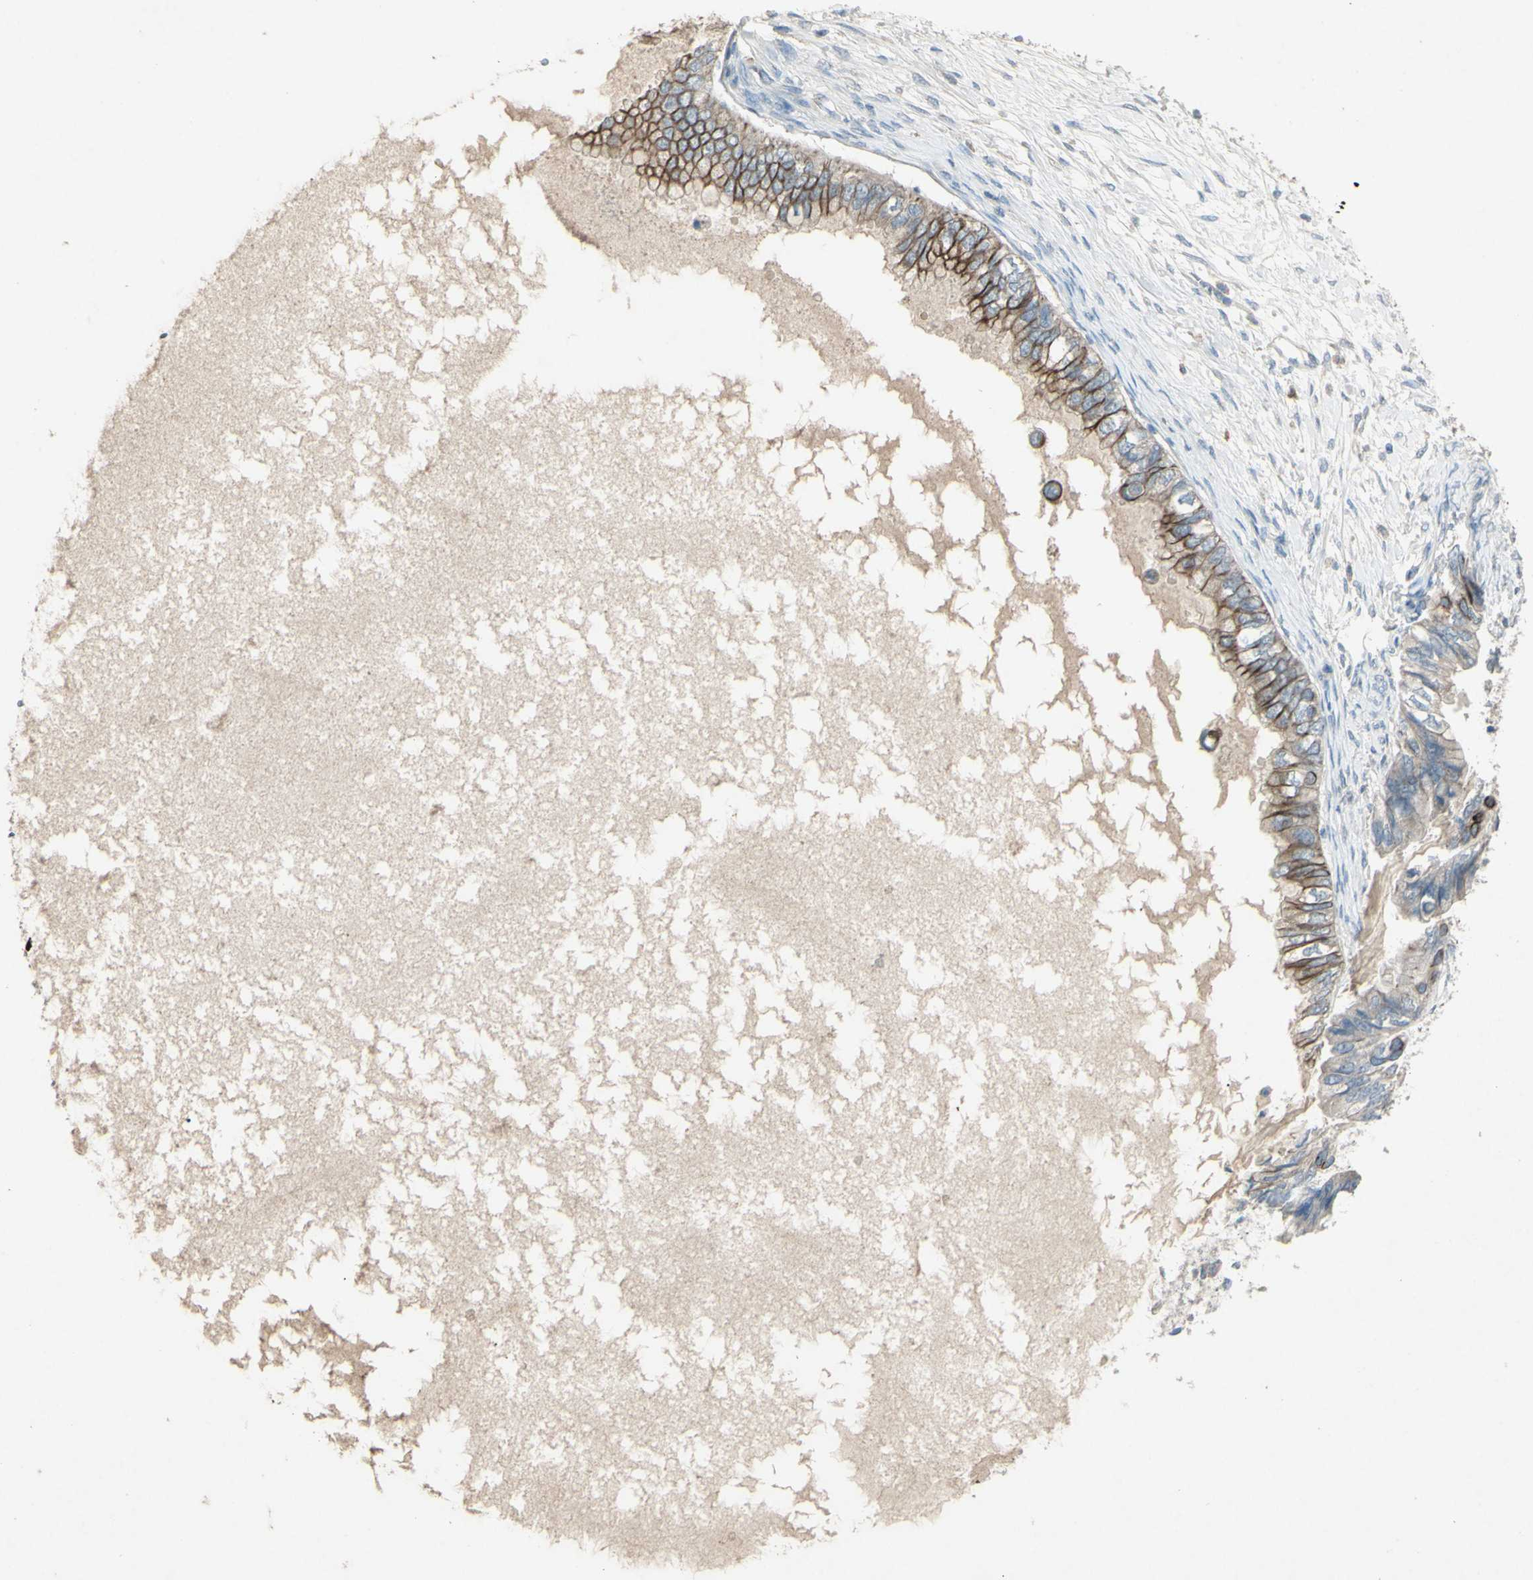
{"staining": {"intensity": "moderate", "quantity": ">75%", "location": "cytoplasmic/membranous"}, "tissue": "ovarian cancer", "cell_type": "Tumor cells", "image_type": "cancer", "snomed": [{"axis": "morphology", "description": "Cystadenocarcinoma, mucinous, NOS"}, {"axis": "topography", "description": "Ovary"}], "caption": "Human ovarian cancer stained with a protein marker displays moderate staining in tumor cells.", "gene": "TIMM21", "patient": {"sex": "female", "age": 80}}